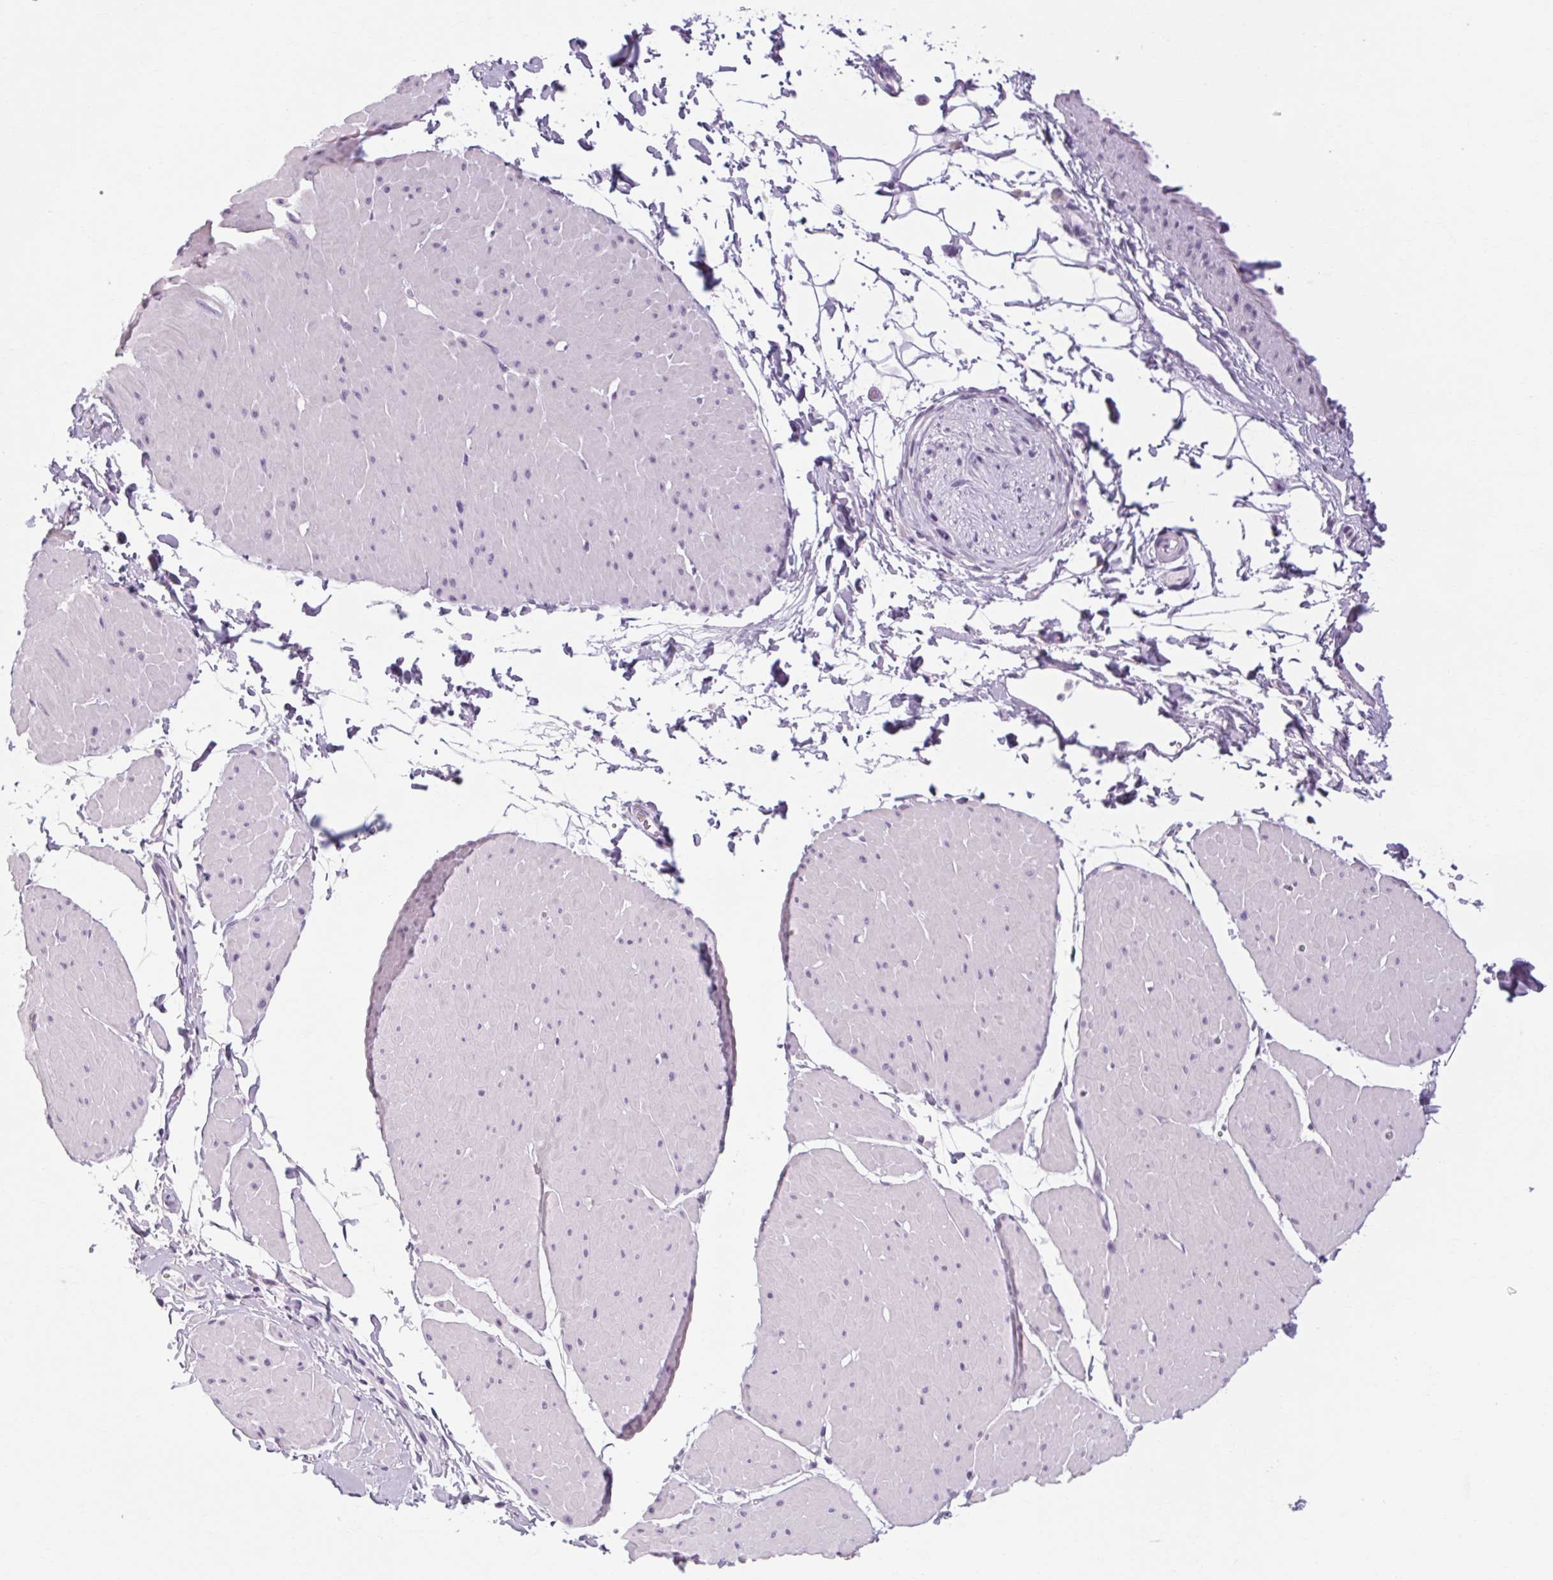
{"staining": {"intensity": "negative", "quantity": "none", "location": "none"}, "tissue": "adipose tissue", "cell_type": "Adipocytes", "image_type": "normal", "snomed": [{"axis": "morphology", "description": "Normal tissue, NOS"}, {"axis": "topography", "description": "Smooth muscle"}, {"axis": "topography", "description": "Peripheral nerve tissue"}], "caption": "Adipocytes show no significant expression in normal adipose tissue.", "gene": "POMC", "patient": {"sex": "male", "age": 58}}